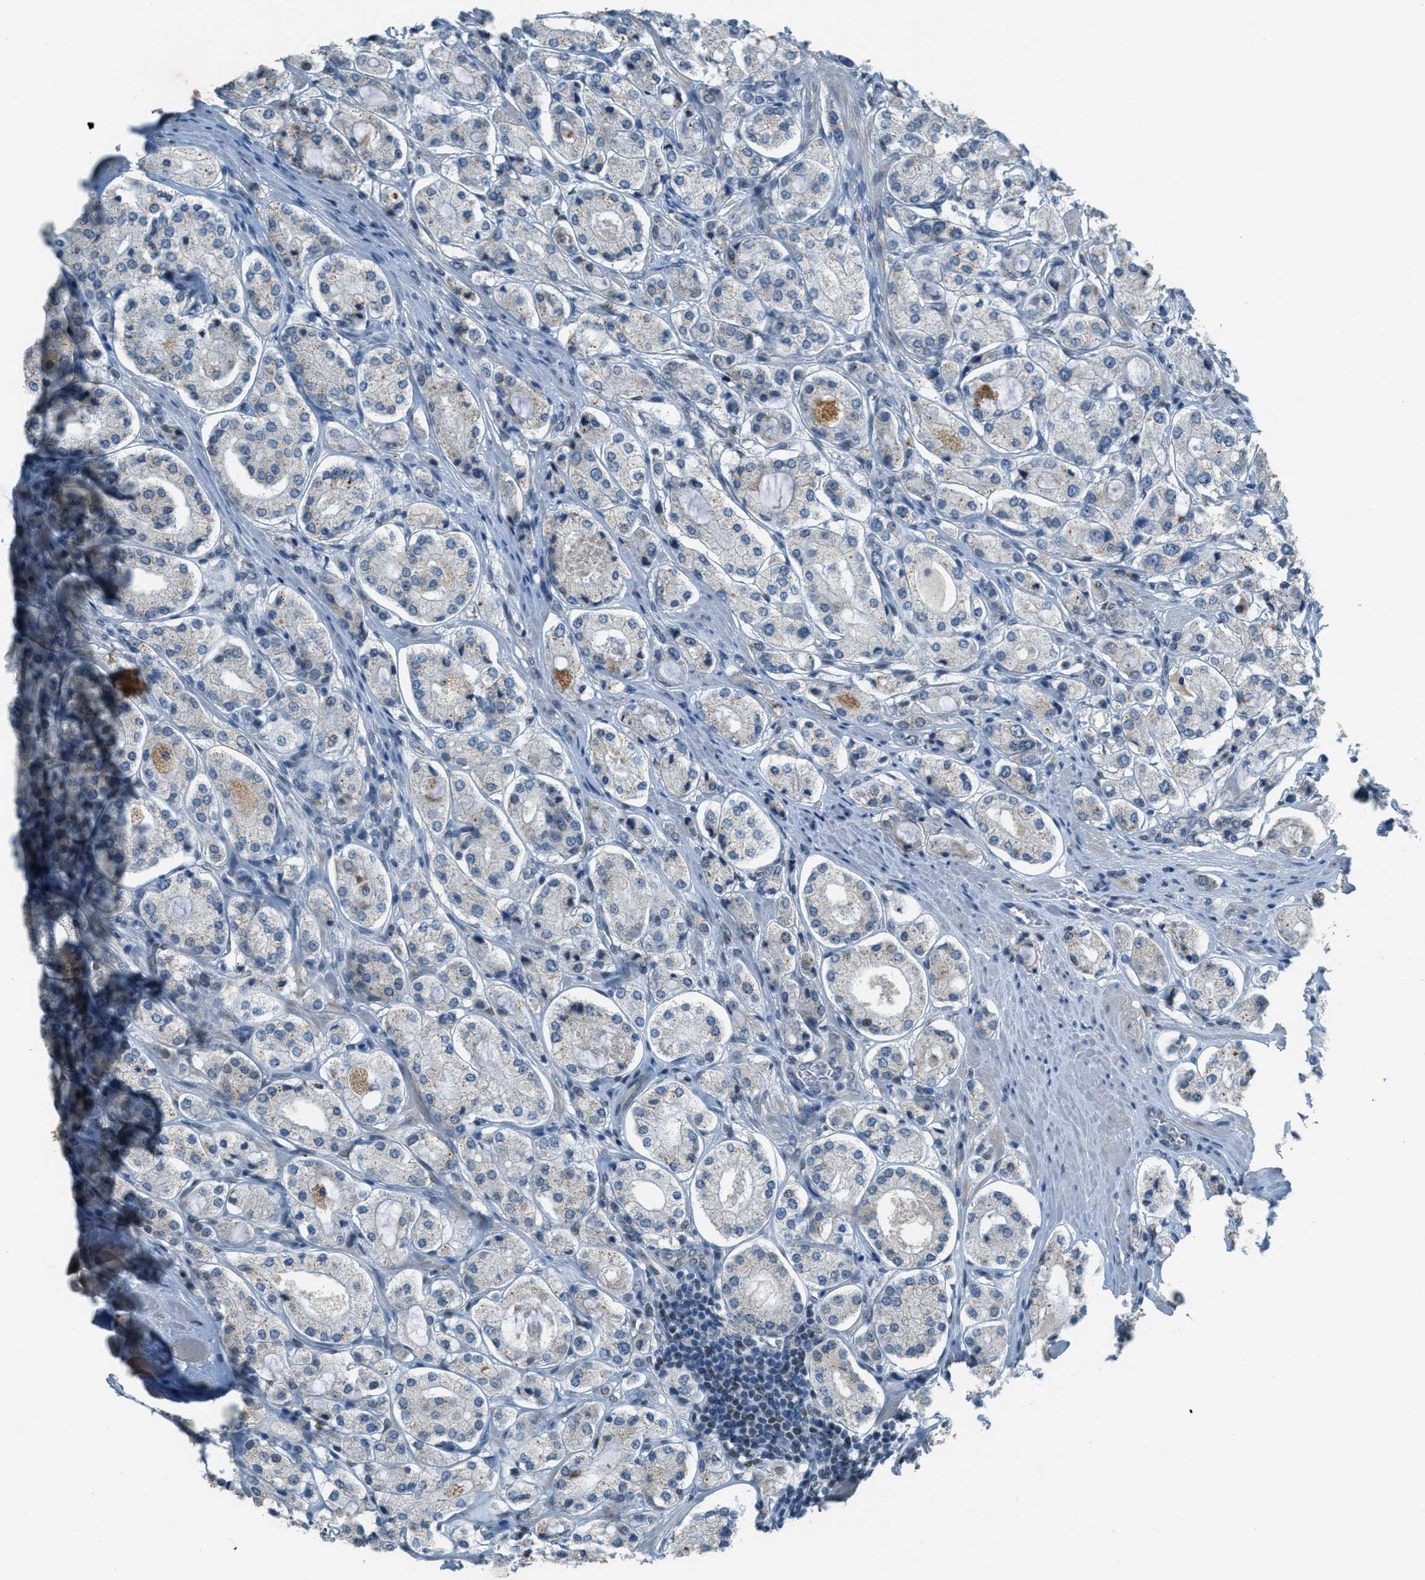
{"staining": {"intensity": "weak", "quantity": ">75%", "location": "cytoplasmic/membranous"}, "tissue": "prostate cancer", "cell_type": "Tumor cells", "image_type": "cancer", "snomed": [{"axis": "morphology", "description": "Adenocarcinoma, High grade"}, {"axis": "topography", "description": "Prostate"}], "caption": "The image reveals staining of prostate cancer, revealing weak cytoplasmic/membranous protein expression (brown color) within tumor cells.", "gene": "TCF3", "patient": {"sex": "male", "age": 65}}